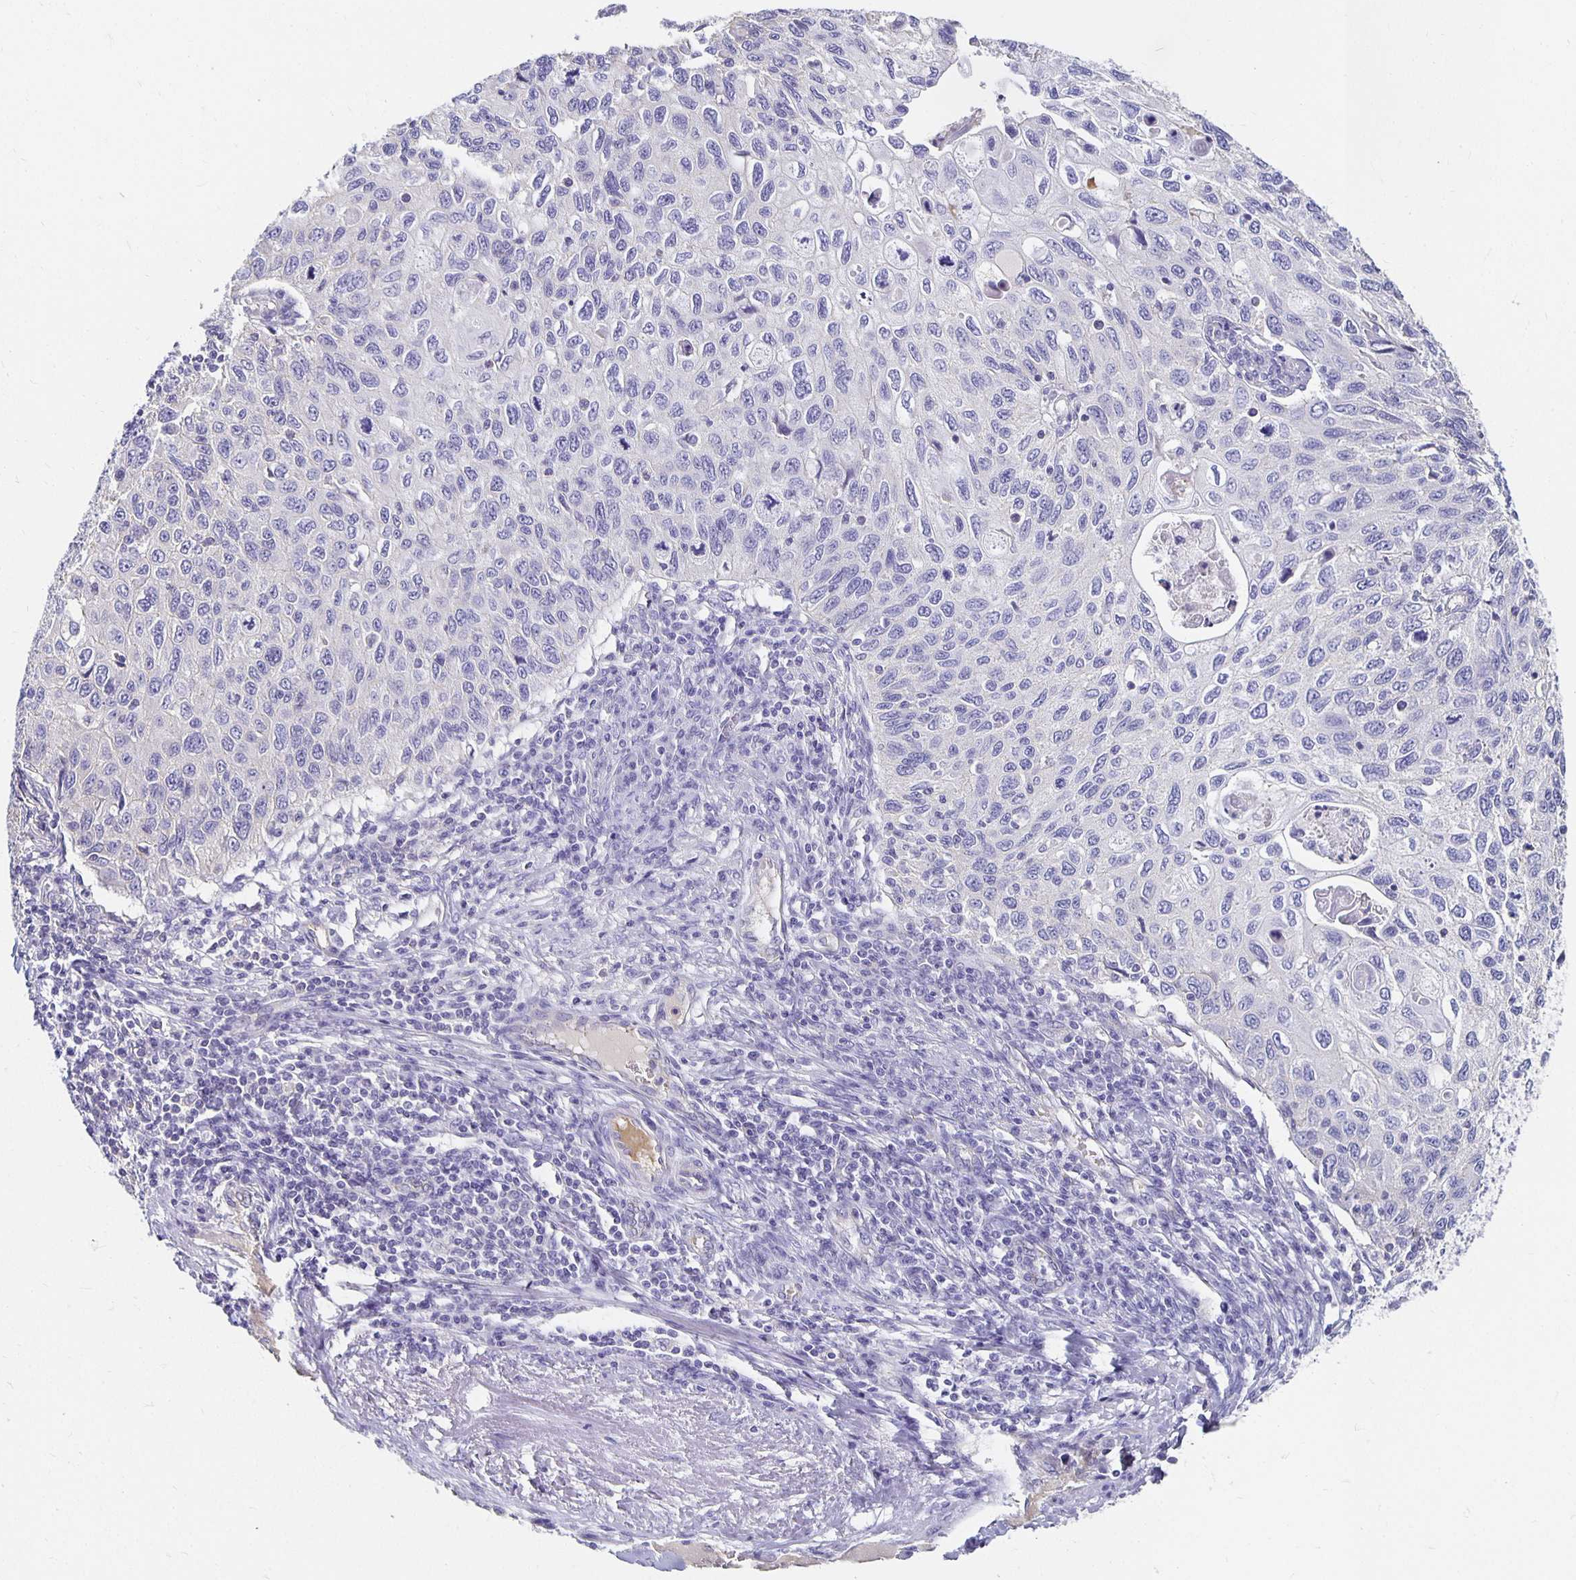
{"staining": {"intensity": "negative", "quantity": "none", "location": "none"}, "tissue": "cervical cancer", "cell_type": "Tumor cells", "image_type": "cancer", "snomed": [{"axis": "morphology", "description": "Squamous cell carcinoma, NOS"}, {"axis": "topography", "description": "Cervix"}], "caption": "Immunohistochemistry (IHC) image of neoplastic tissue: human squamous cell carcinoma (cervical) stained with DAB demonstrates no significant protein positivity in tumor cells. The staining is performed using DAB (3,3'-diaminobenzidine) brown chromogen with nuclei counter-stained in using hematoxylin.", "gene": "APOB", "patient": {"sex": "female", "age": 70}}